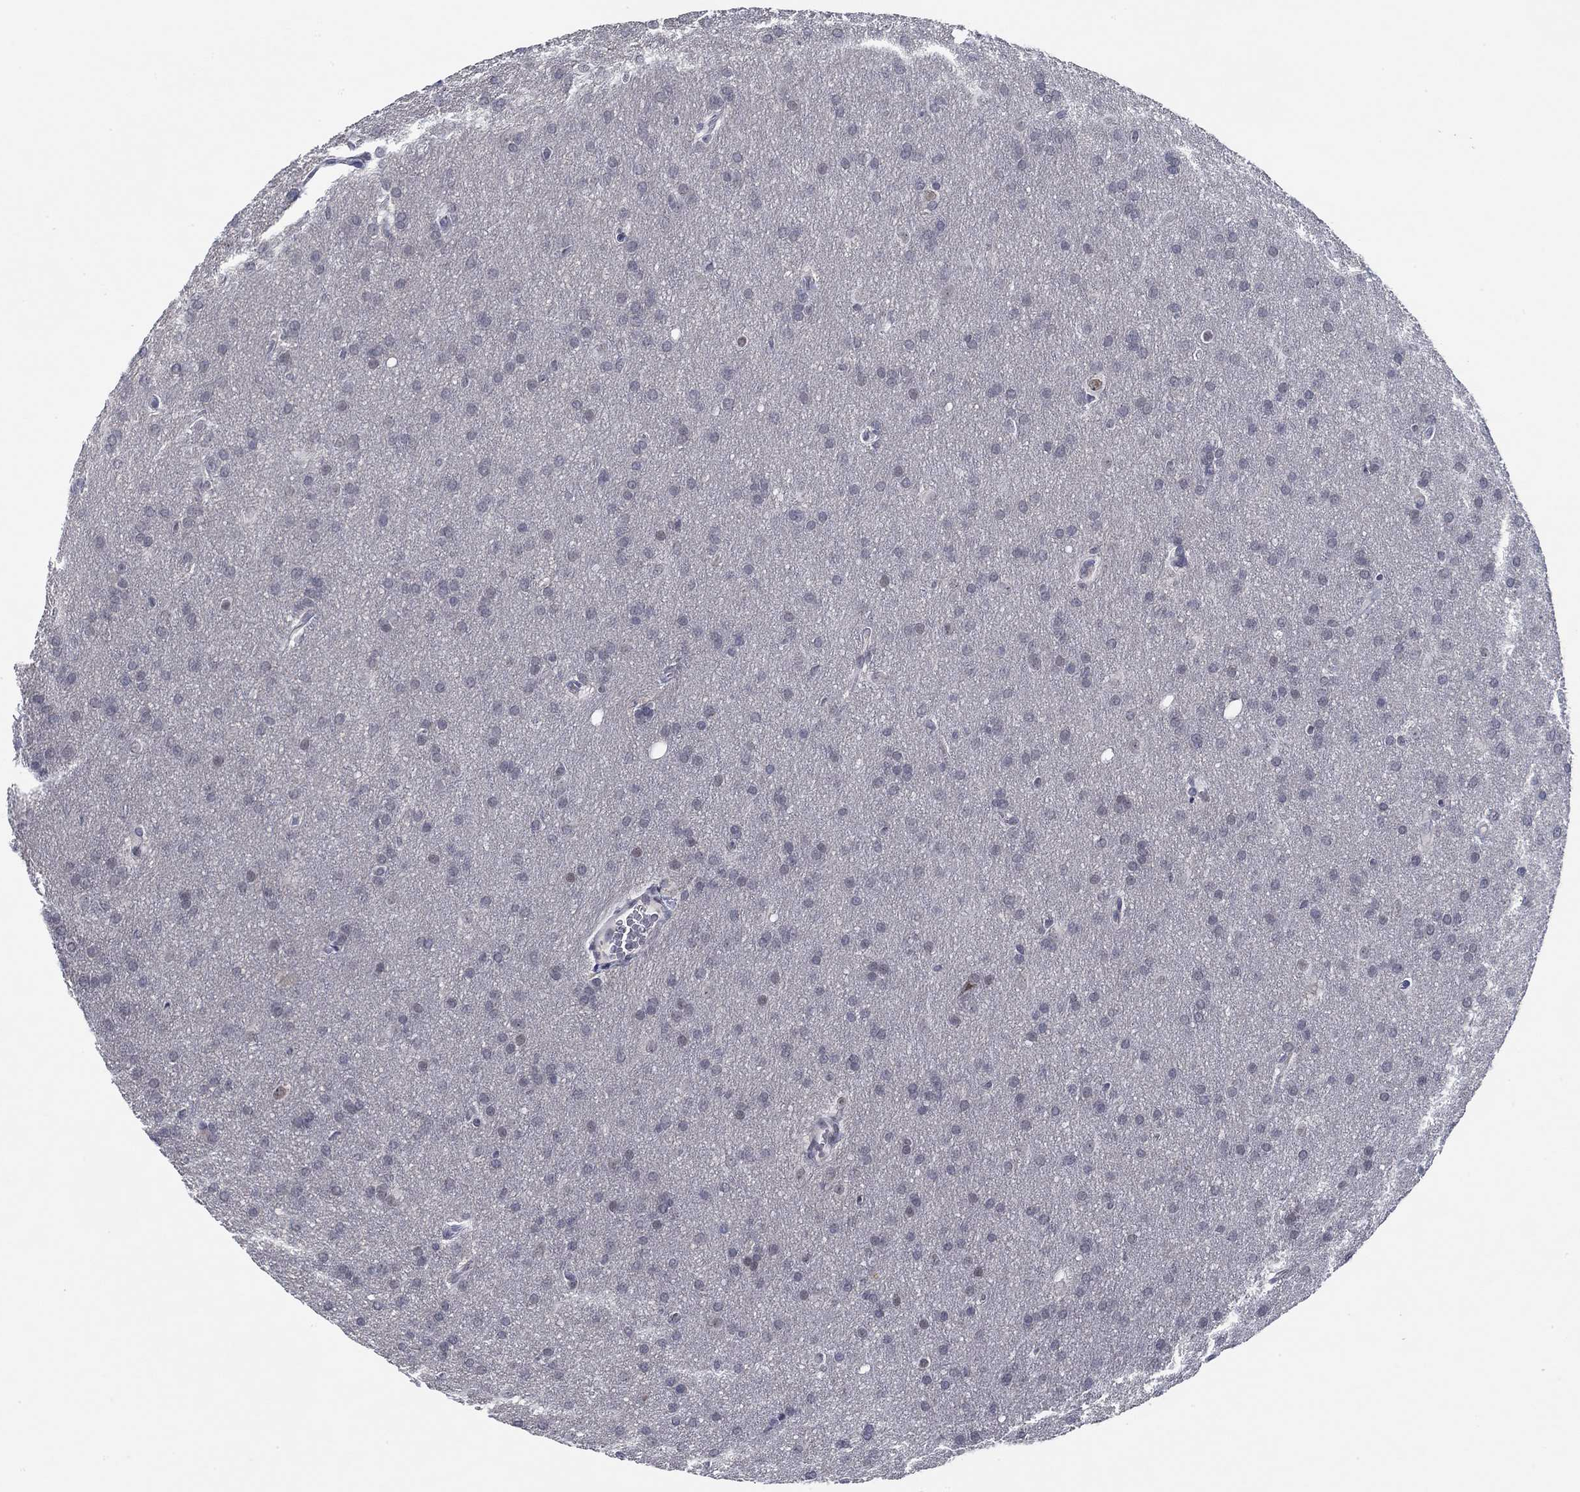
{"staining": {"intensity": "negative", "quantity": "none", "location": "none"}, "tissue": "glioma", "cell_type": "Tumor cells", "image_type": "cancer", "snomed": [{"axis": "morphology", "description": "Glioma, malignant, Low grade"}, {"axis": "topography", "description": "Brain"}], "caption": "A histopathology image of human glioma is negative for staining in tumor cells.", "gene": "SLC34A1", "patient": {"sex": "female", "age": 32}}